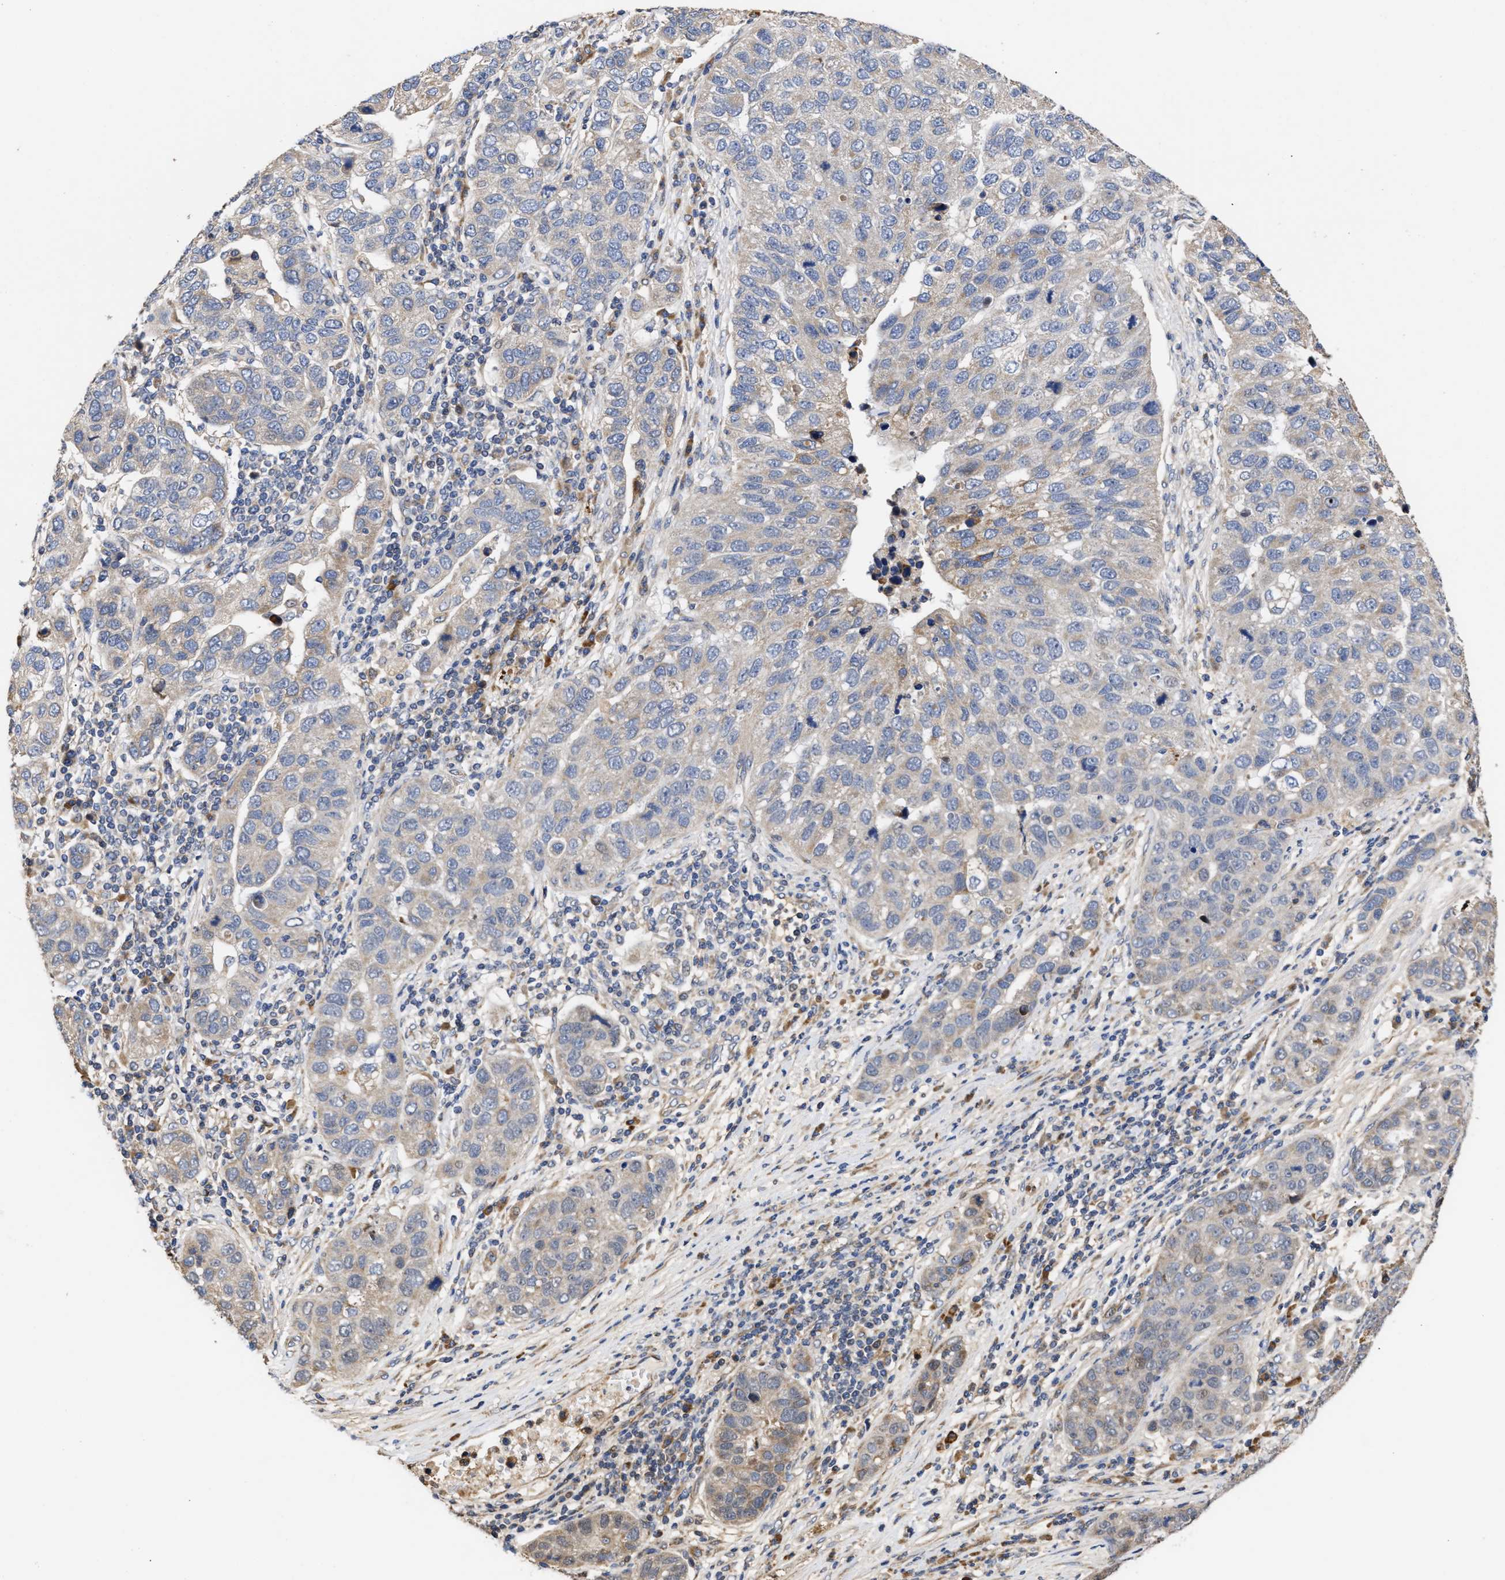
{"staining": {"intensity": "negative", "quantity": "none", "location": "none"}, "tissue": "pancreatic cancer", "cell_type": "Tumor cells", "image_type": "cancer", "snomed": [{"axis": "morphology", "description": "Adenocarcinoma, NOS"}, {"axis": "topography", "description": "Pancreas"}], "caption": "Protein analysis of pancreatic cancer (adenocarcinoma) demonstrates no significant positivity in tumor cells.", "gene": "GOSR1", "patient": {"sex": "female", "age": 61}}